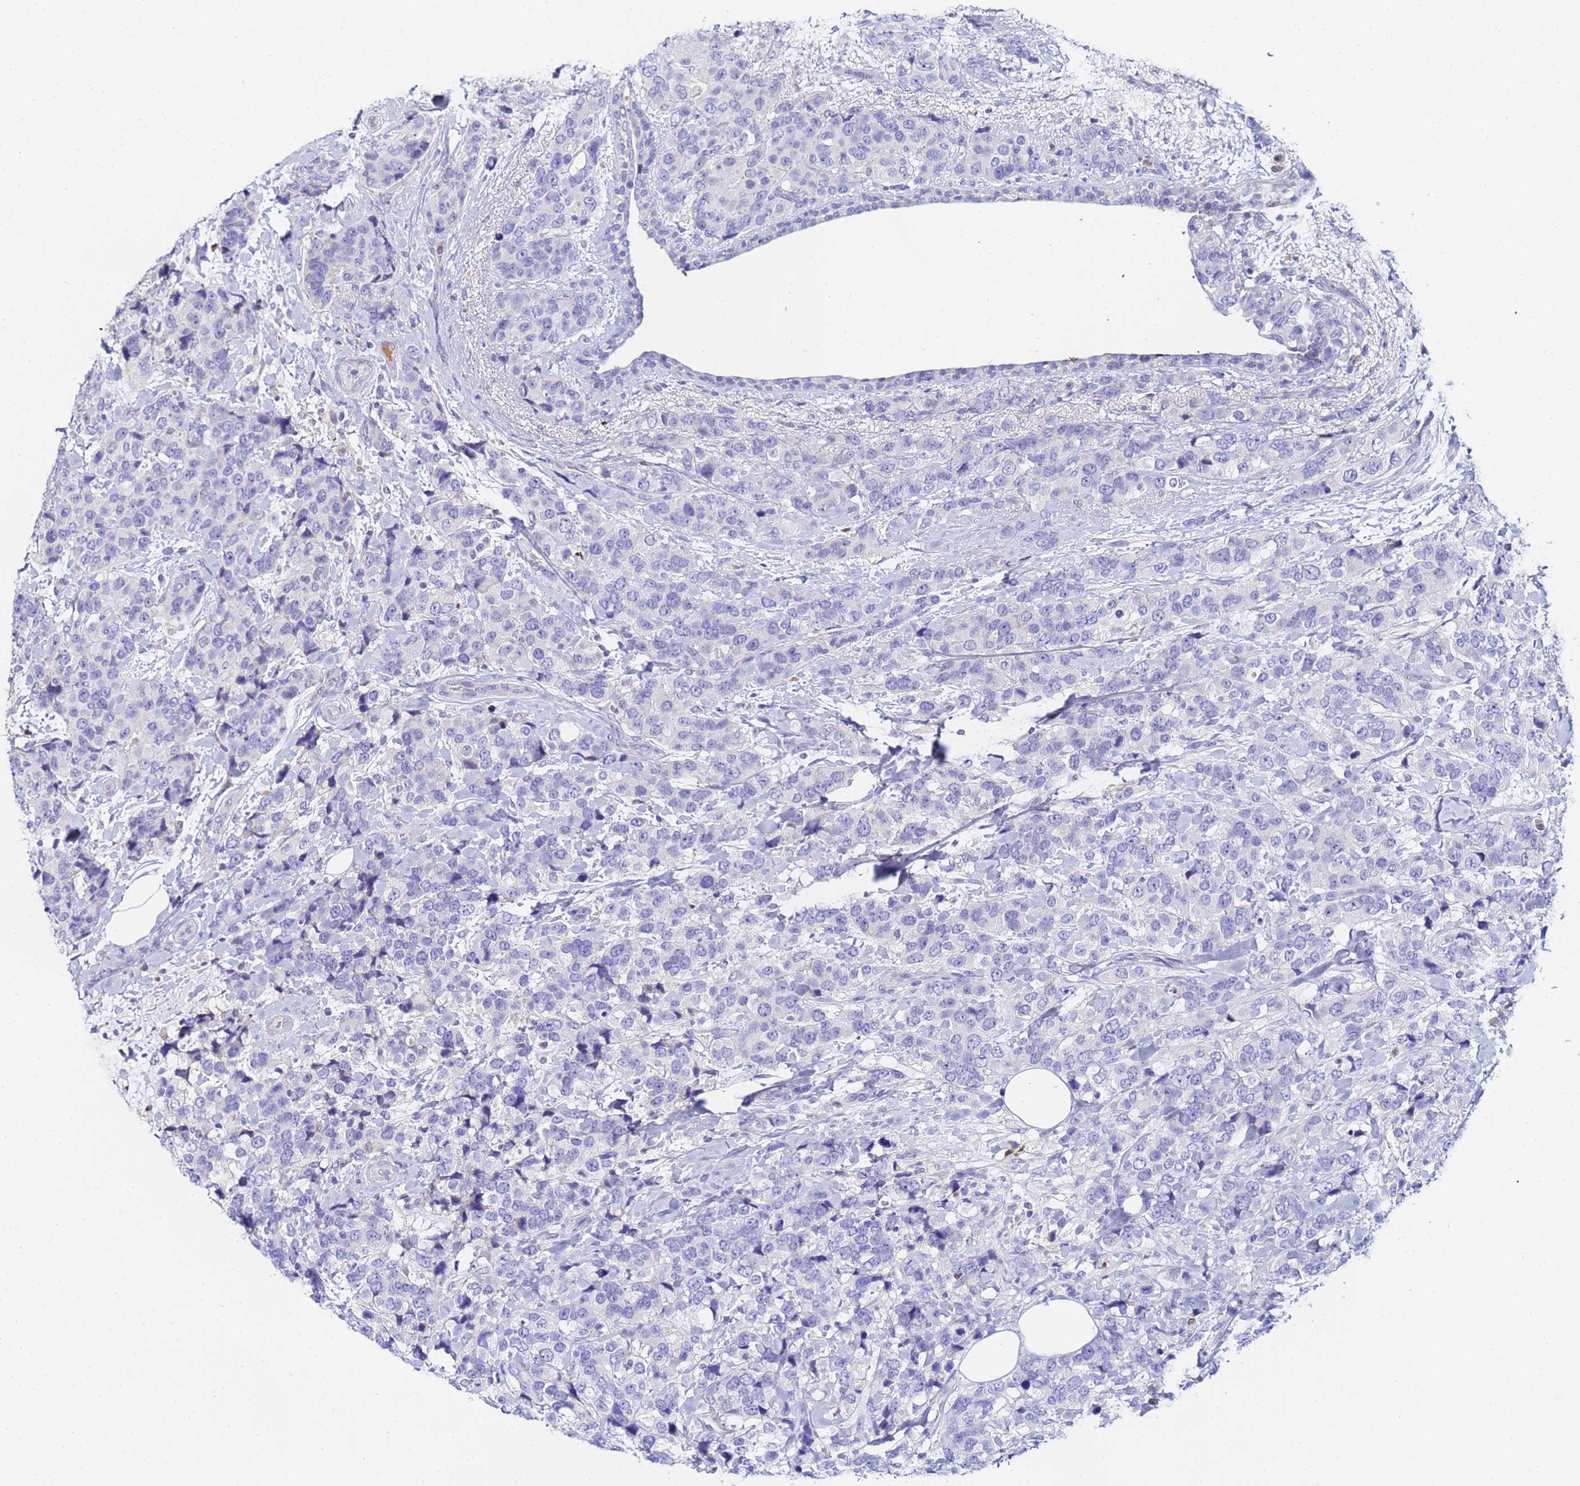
{"staining": {"intensity": "negative", "quantity": "none", "location": "none"}, "tissue": "breast cancer", "cell_type": "Tumor cells", "image_type": "cancer", "snomed": [{"axis": "morphology", "description": "Lobular carcinoma"}, {"axis": "topography", "description": "Breast"}], "caption": "Protein analysis of breast lobular carcinoma exhibits no significant expression in tumor cells.", "gene": "TUBAL3", "patient": {"sex": "female", "age": 59}}